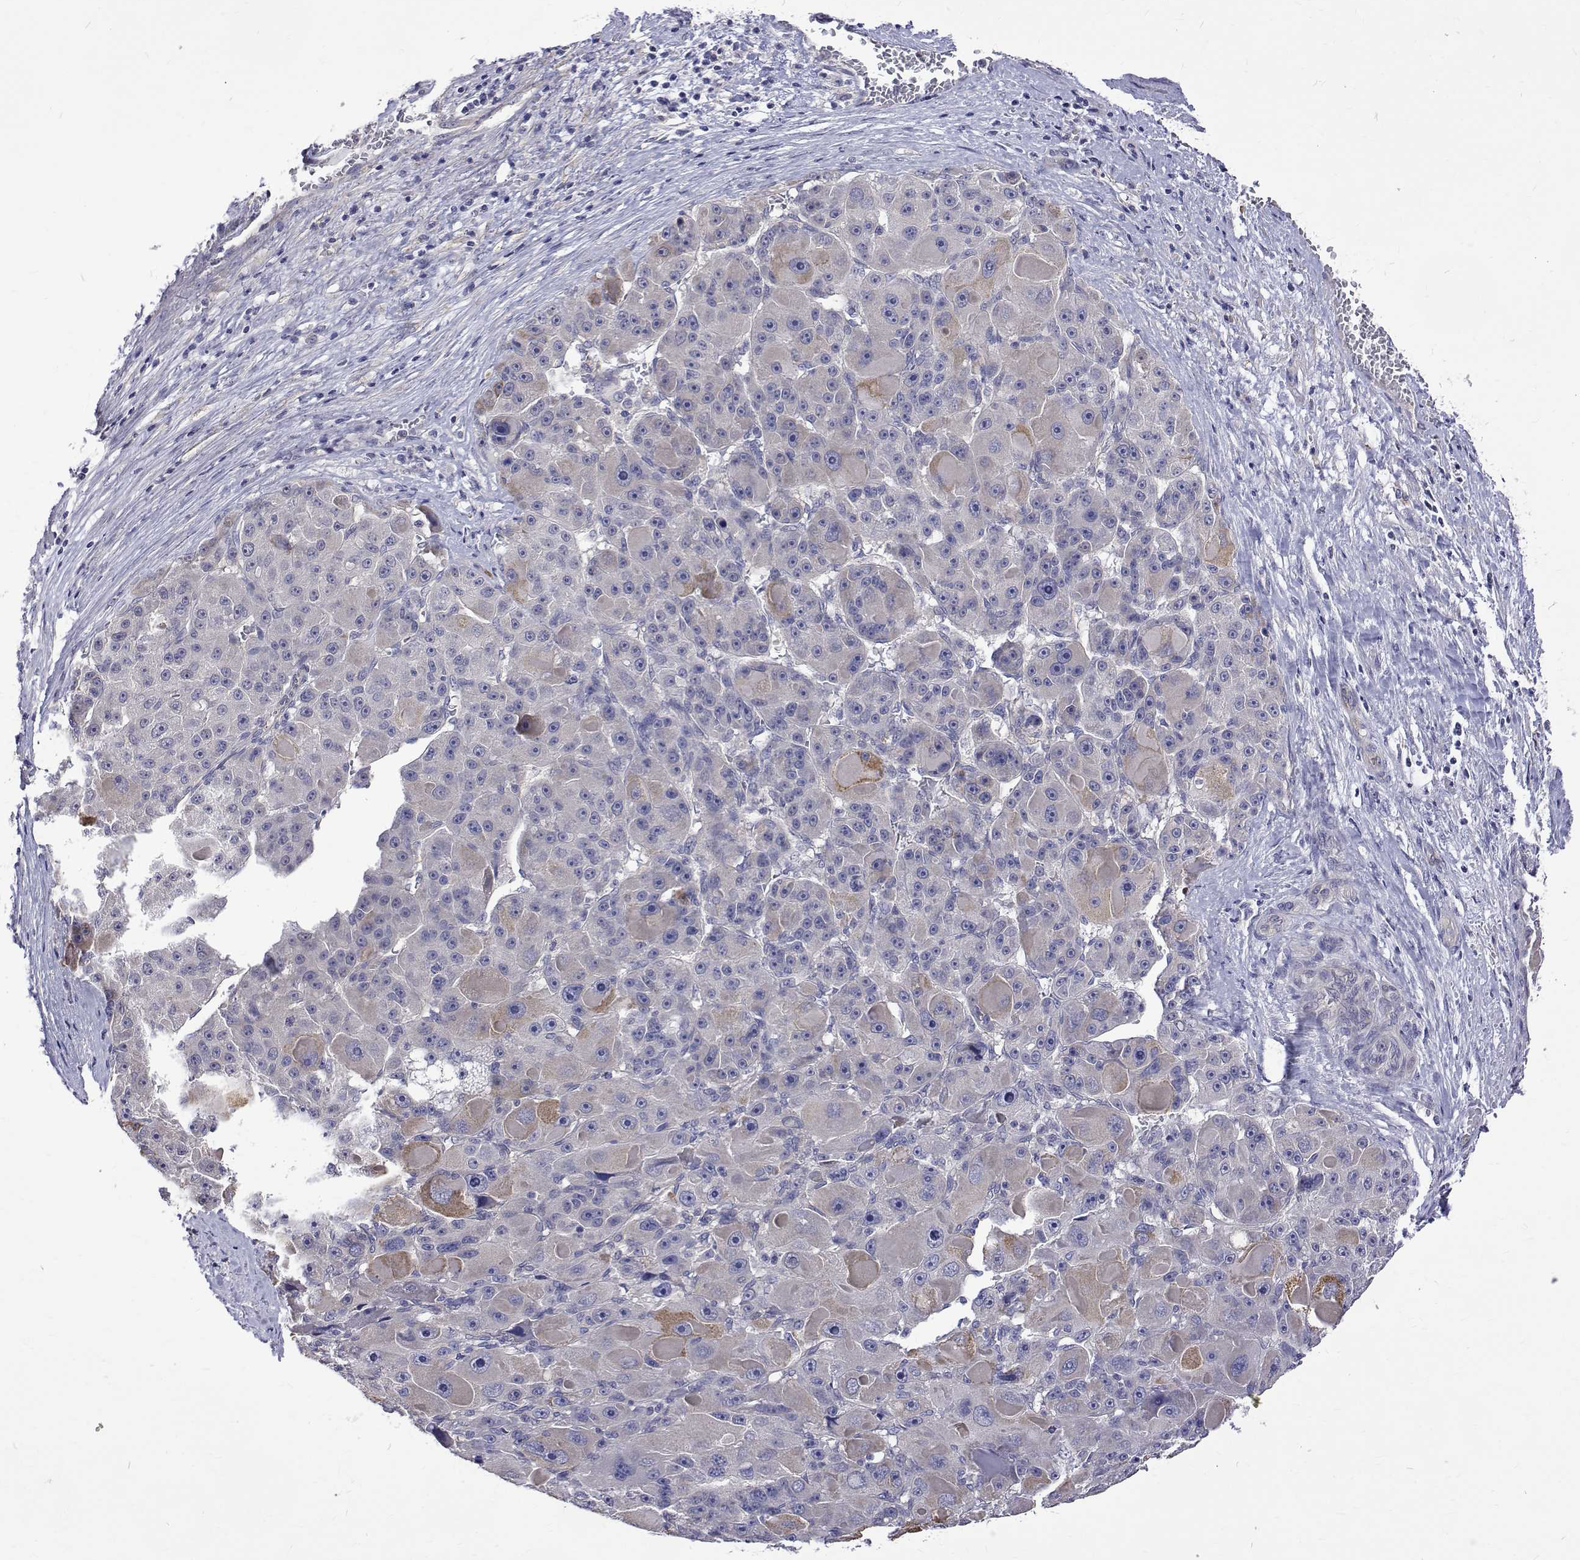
{"staining": {"intensity": "weak", "quantity": "<25%", "location": "cytoplasmic/membranous"}, "tissue": "liver cancer", "cell_type": "Tumor cells", "image_type": "cancer", "snomed": [{"axis": "morphology", "description": "Carcinoma, Hepatocellular, NOS"}, {"axis": "topography", "description": "Liver"}], "caption": "Tumor cells show no significant protein expression in hepatocellular carcinoma (liver). (Brightfield microscopy of DAB immunohistochemistry at high magnification).", "gene": "PADI1", "patient": {"sex": "male", "age": 76}}